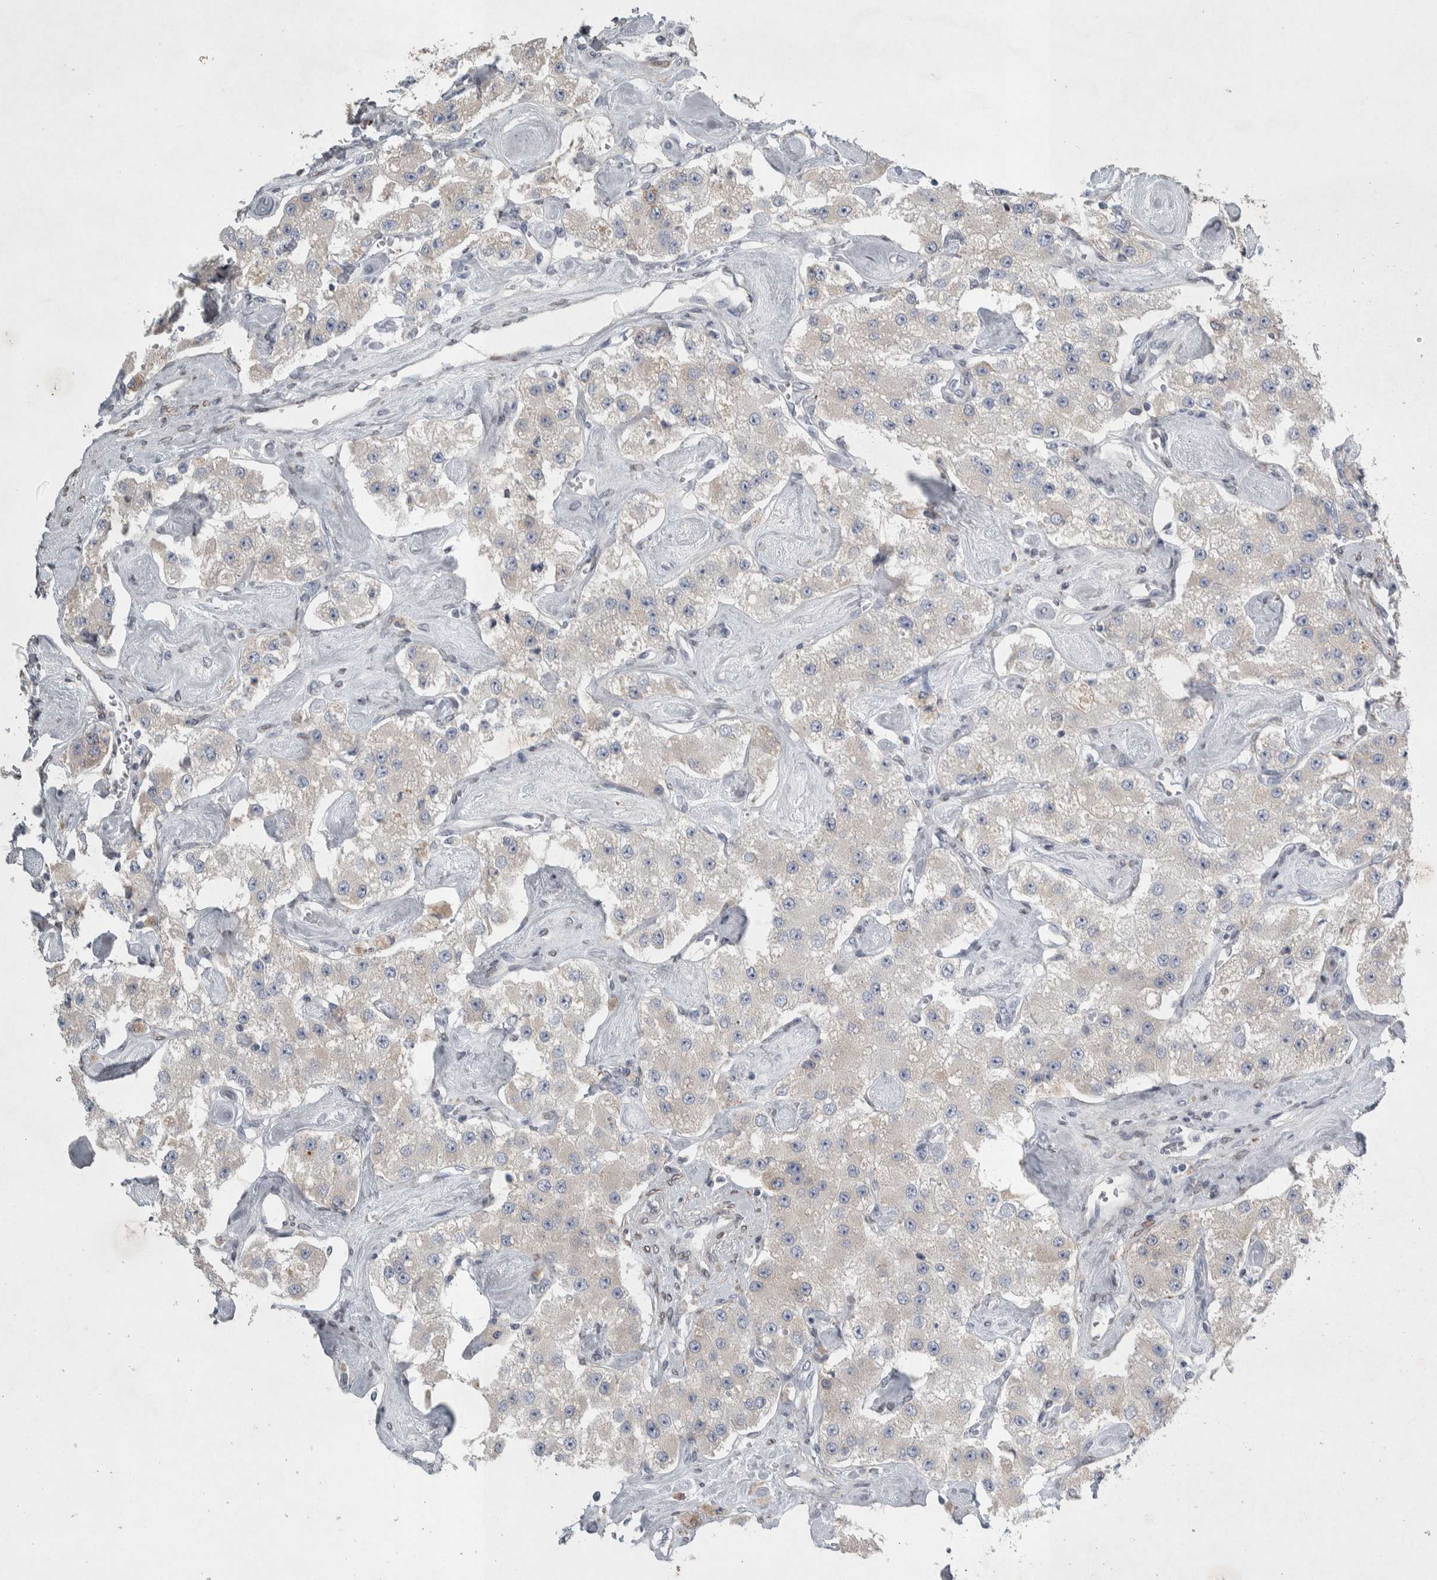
{"staining": {"intensity": "weak", "quantity": "25%-75%", "location": "cytoplasmic/membranous"}, "tissue": "carcinoid", "cell_type": "Tumor cells", "image_type": "cancer", "snomed": [{"axis": "morphology", "description": "Carcinoid, malignant, NOS"}, {"axis": "topography", "description": "Pancreas"}], "caption": "The micrograph reveals immunohistochemical staining of carcinoid (malignant). There is weak cytoplasmic/membranous expression is seen in approximately 25%-75% of tumor cells.", "gene": "SIGMAR1", "patient": {"sex": "male", "age": 41}}